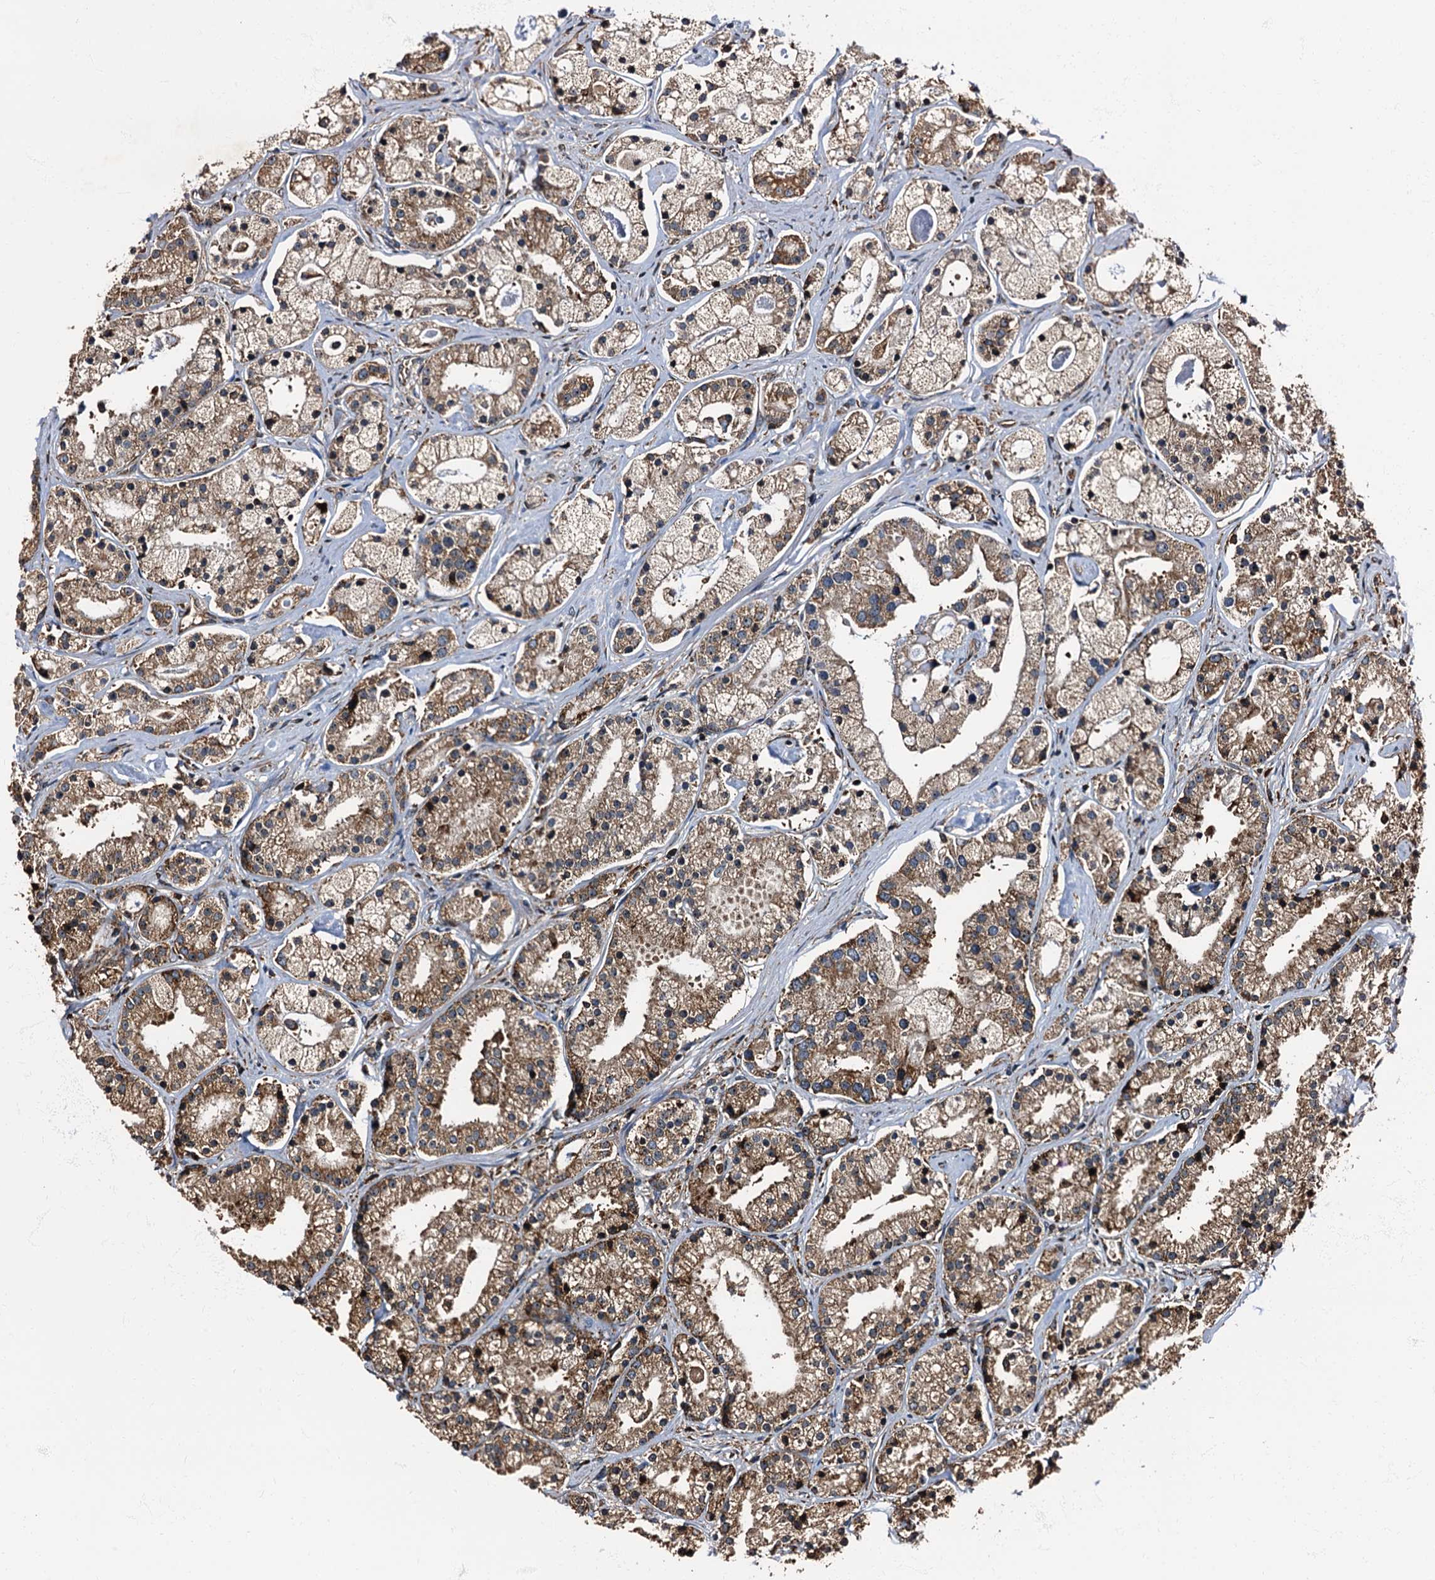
{"staining": {"intensity": "moderate", "quantity": ">75%", "location": "cytoplasmic/membranous"}, "tissue": "prostate cancer", "cell_type": "Tumor cells", "image_type": "cancer", "snomed": [{"axis": "morphology", "description": "Adenocarcinoma, High grade"}, {"axis": "topography", "description": "Prostate"}], "caption": "This histopathology image demonstrates immunohistochemistry (IHC) staining of prostate cancer (high-grade adenocarcinoma), with medium moderate cytoplasmic/membranous positivity in about >75% of tumor cells.", "gene": "ATP2C1", "patient": {"sex": "male", "age": 69}}